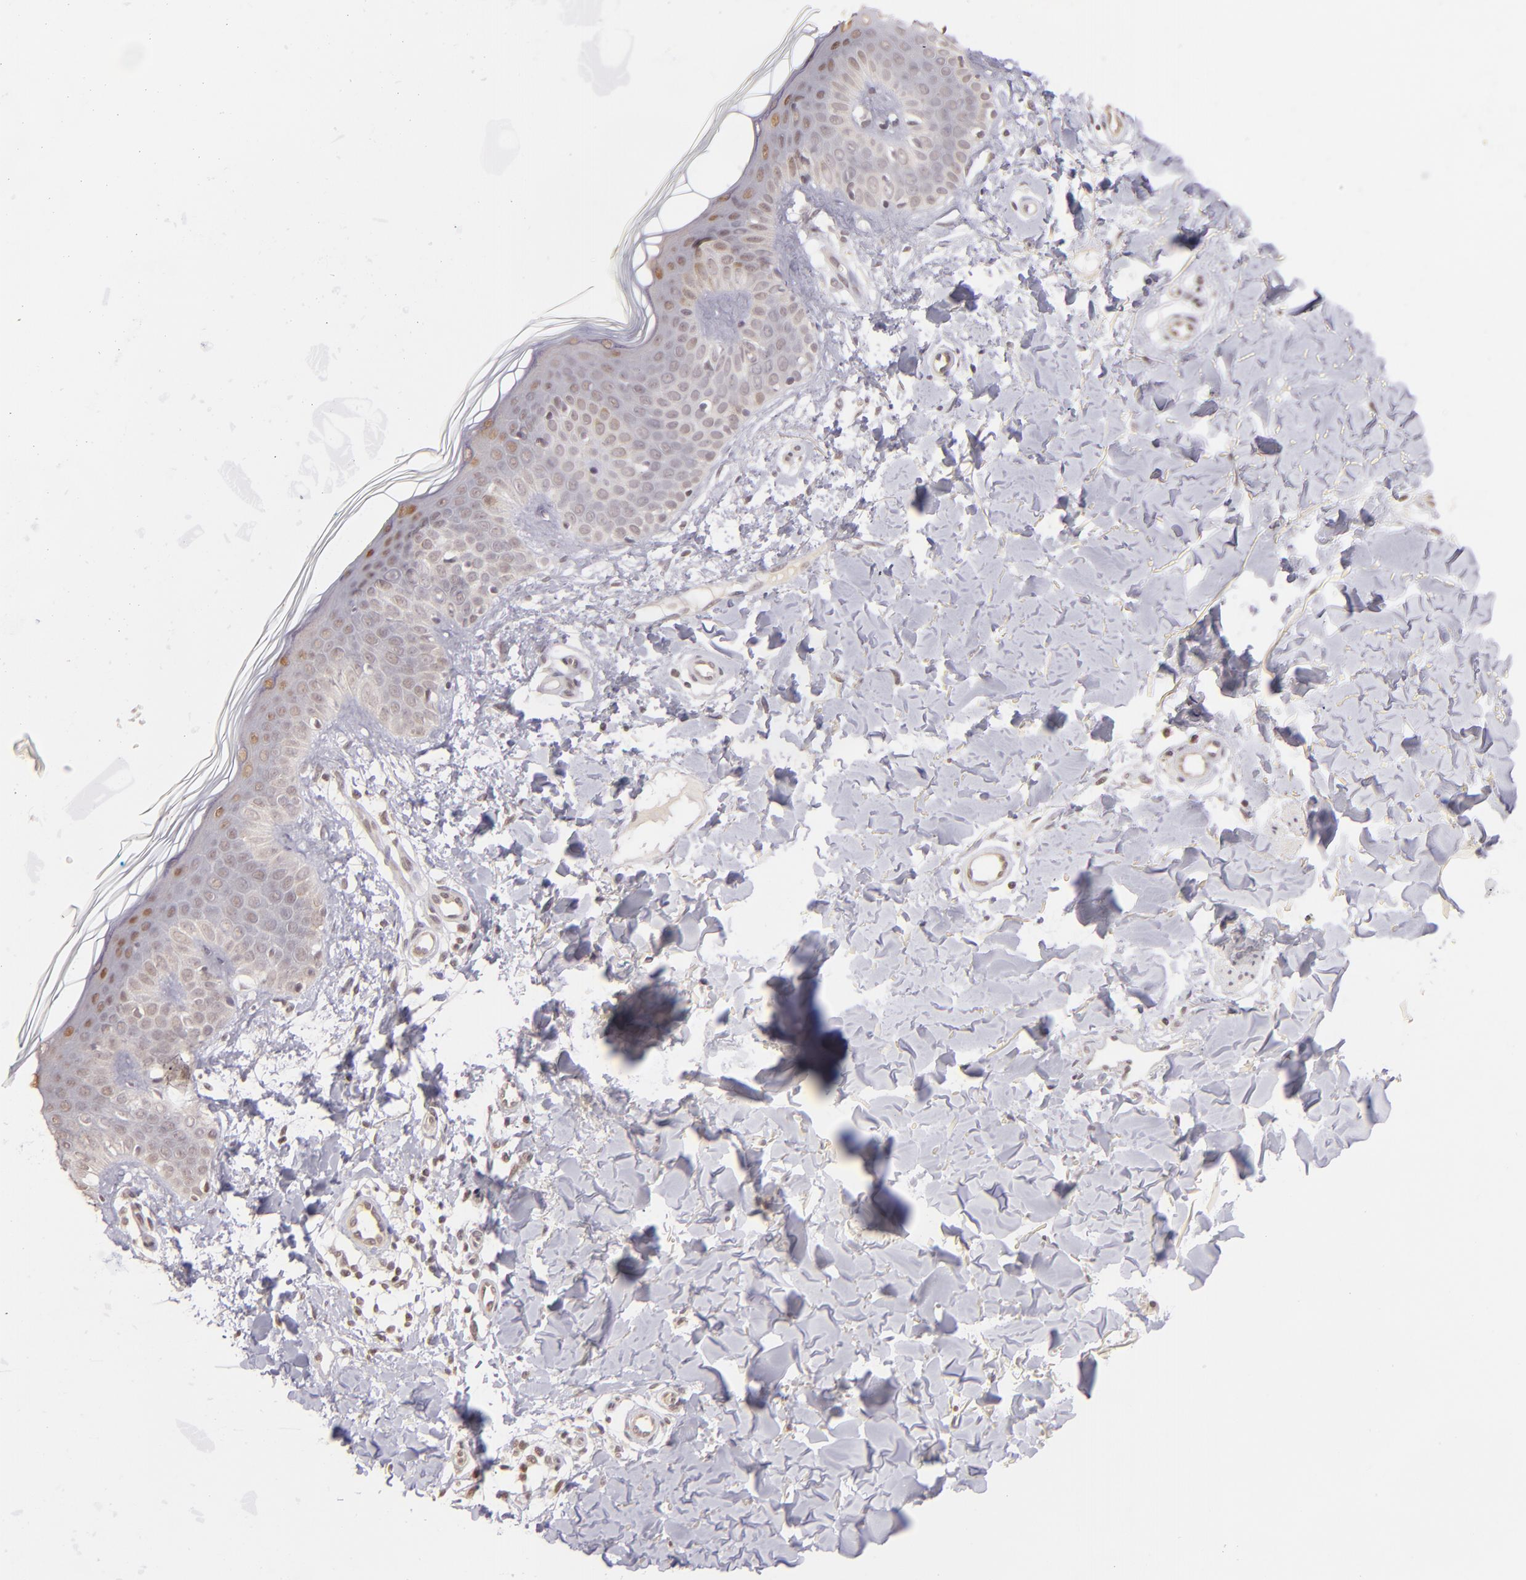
{"staining": {"intensity": "negative", "quantity": "none", "location": "none"}, "tissue": "skin", "cell_type": "Fibroblasts", "image_type": "normal", "snomed": [{"axis": "morphology", "description": "Normal tissue, NOS"}, {"axis": "topography", "description": "Skin"}], "caption": "Micrograph shows no significant protein expression in fibroblasts of unremarkable skin.", "gene": "RARB", "patient": {"sex": "male", "age": 32}}